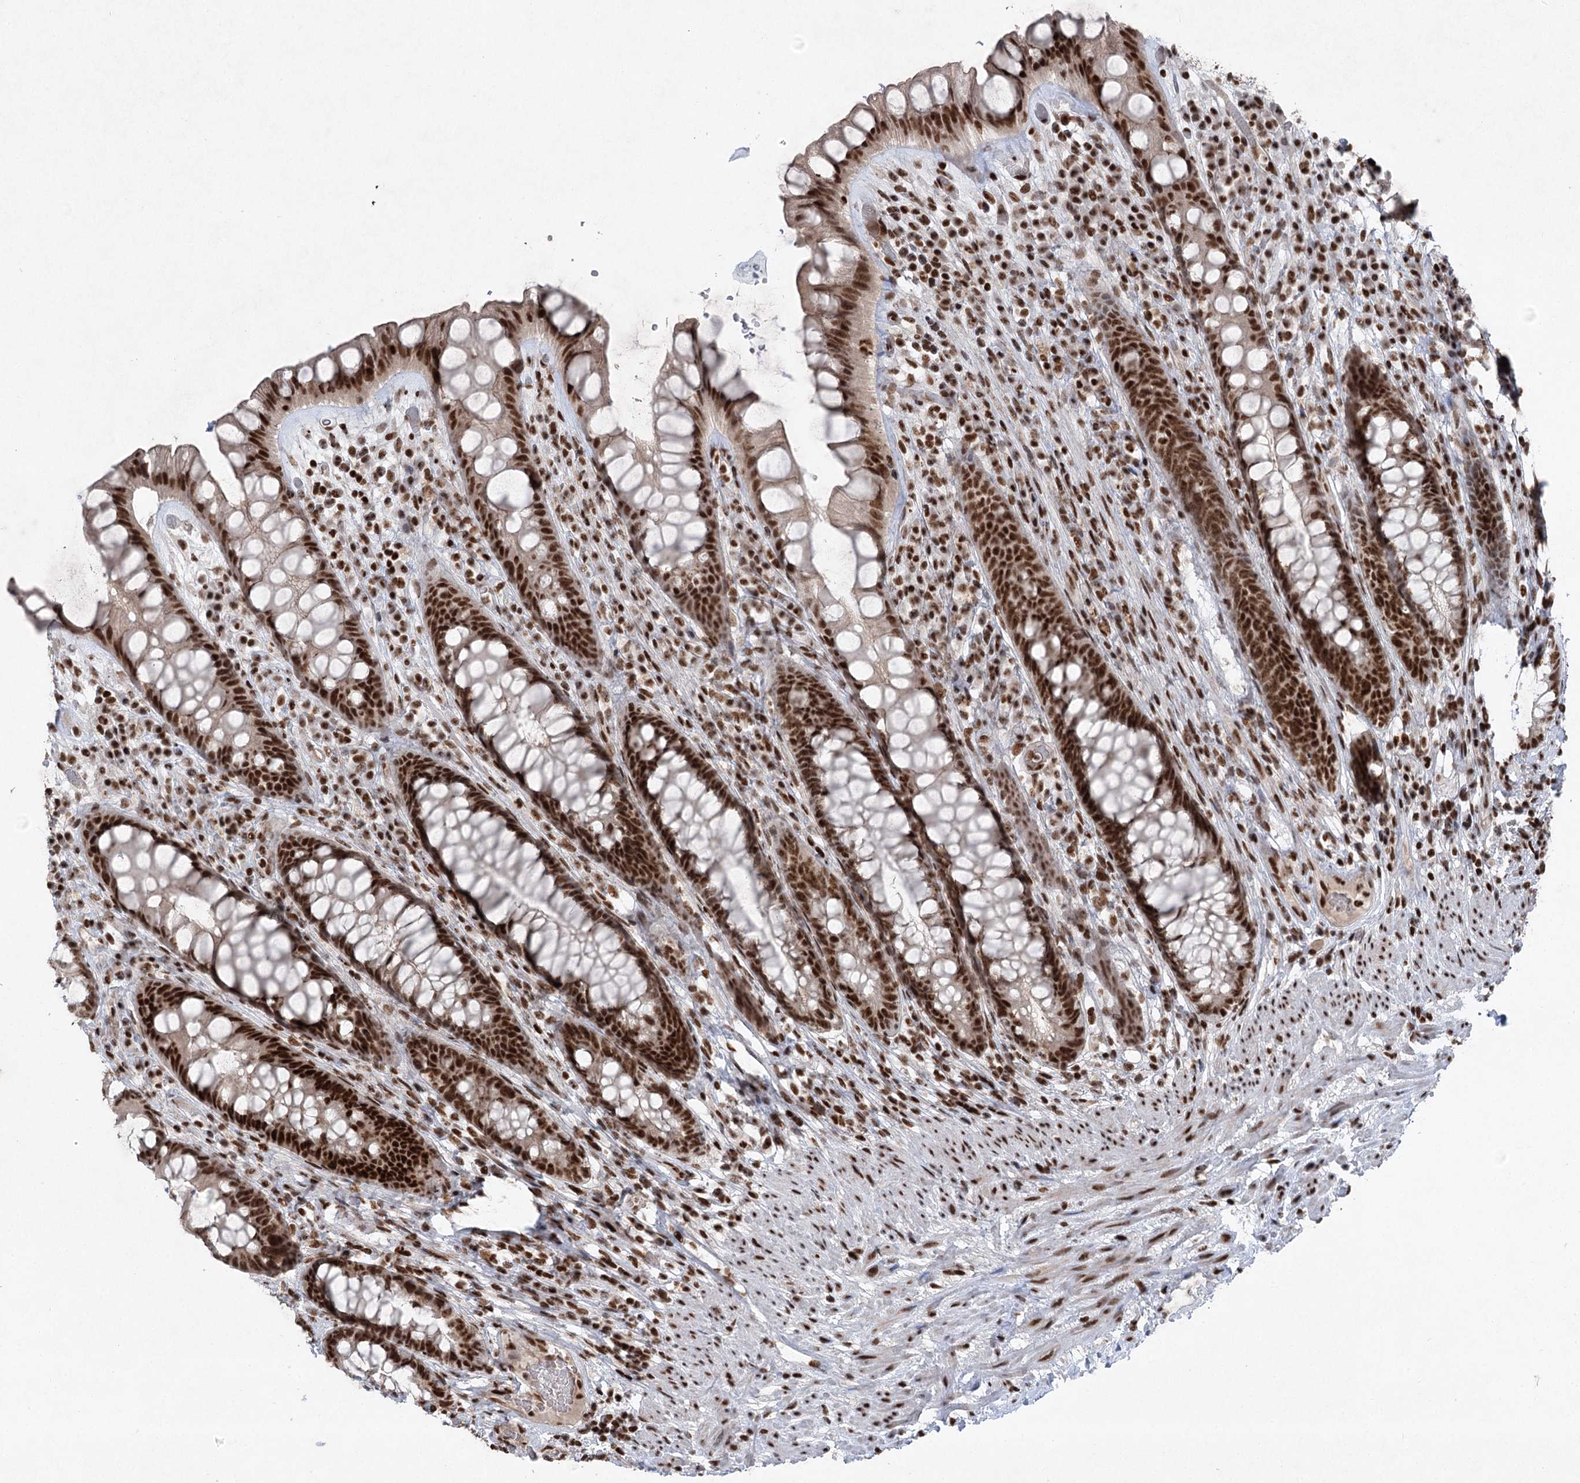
{"staining": {"intensity": "strong", "quantity": ">75%", "location": "nuclear"}, "tissue": "rectum", "cell_type": "Glandular cells", "image_type": "normal", "snomed": [{"axis": "morphology", "description": "Normal tissue, NOS"}, {"axis": "topography", "description": "Rectum"}], "caption": "Immunohistochemical staining of normal rectum reveals >75% levels of strong nuclear protein staining in about >75% of glandular cells. (IHC, brightfield microscopy, high magnification).", "gene": "CGGBP1", "patient": {"sex": "male", "age": 74}}